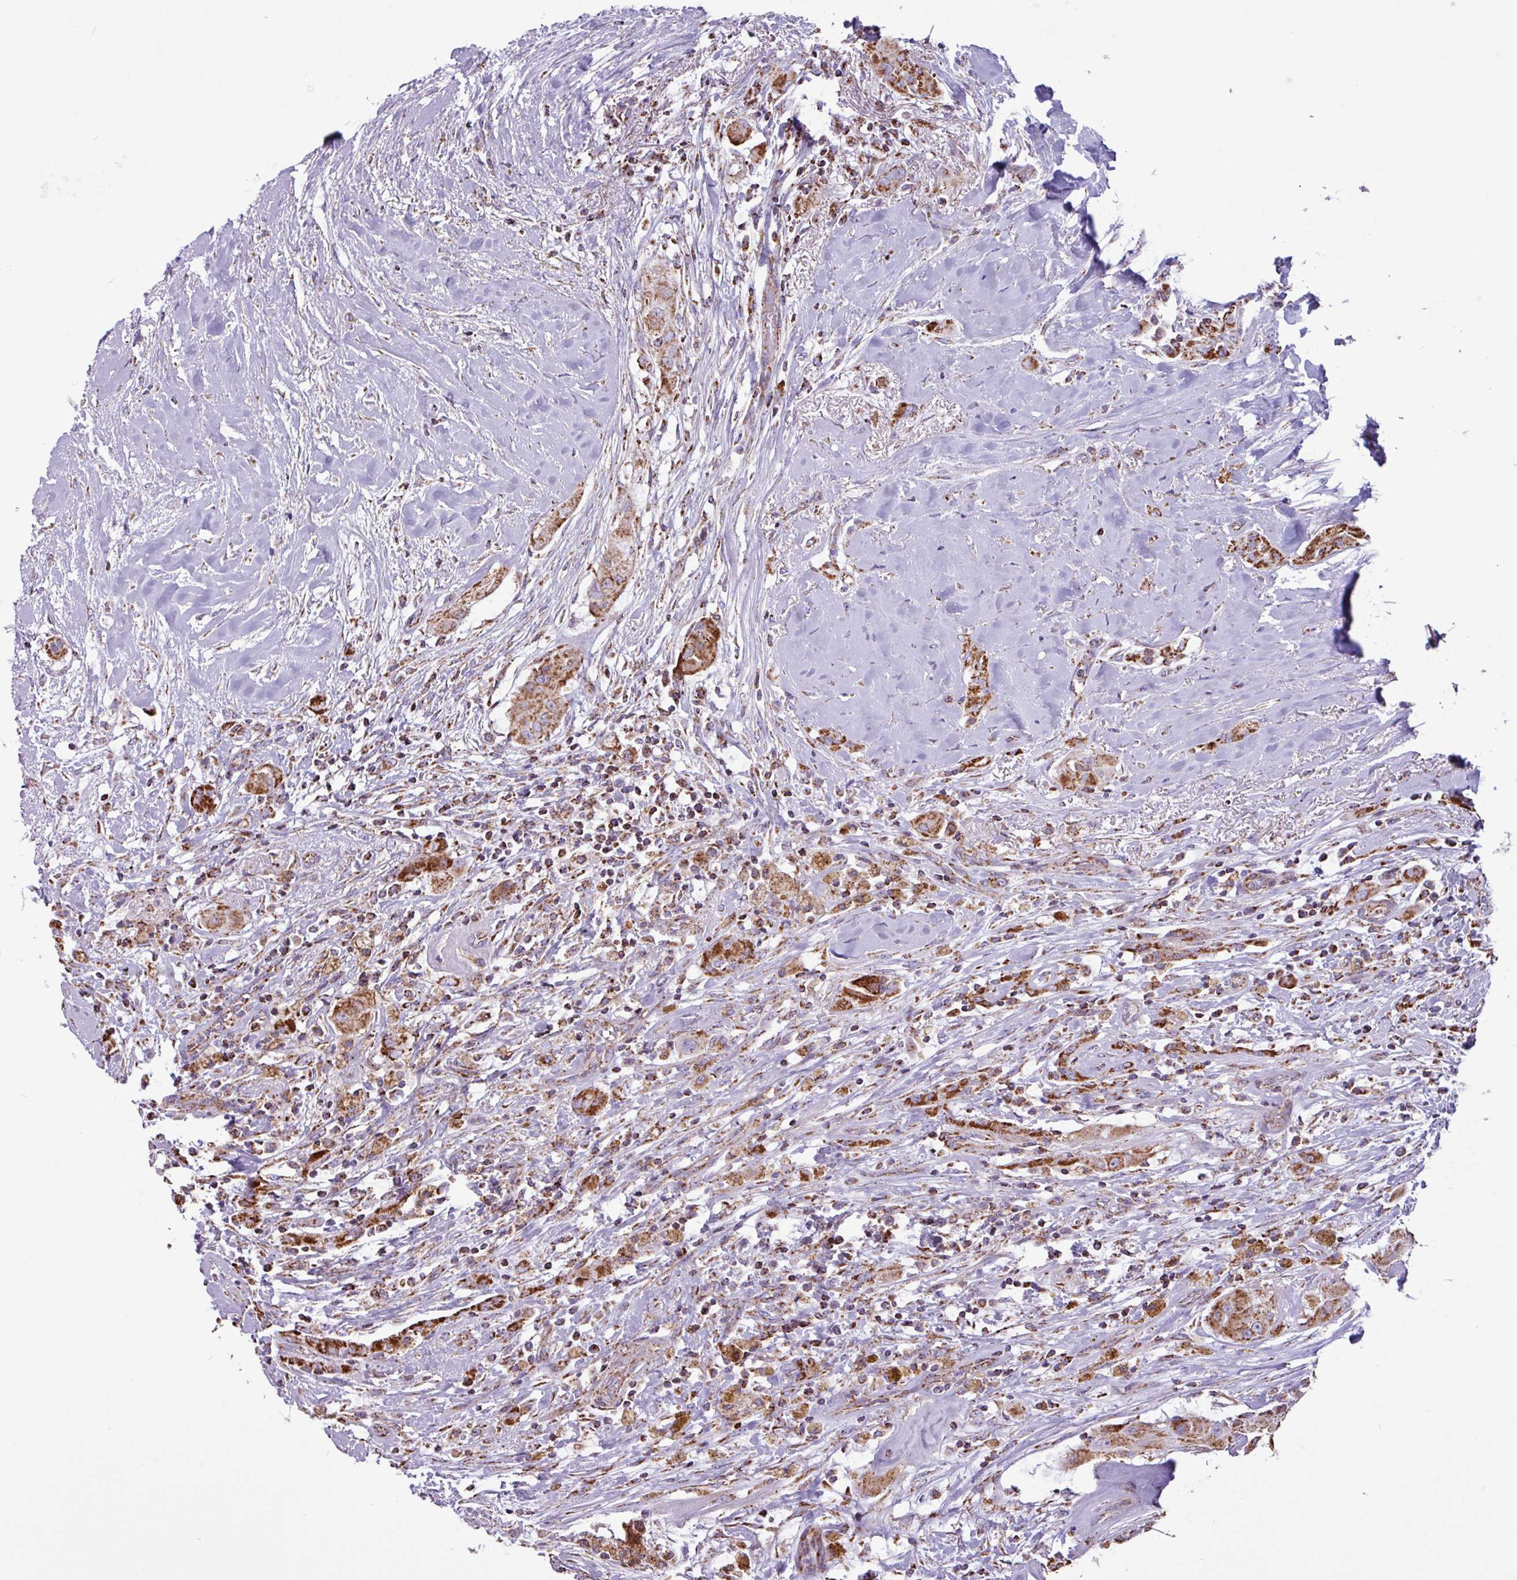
{"staining": {"intensity": "moderate", "quantity": ">75%", "location": "cytoplasmic/membranous"}, "tissue": "thyroid cancer", "cell_type": "Tumor cells", "image_type": "cancer", "snomed": [{"axis": "morphology", "description": "Papillary adenocarcinoma, NOS"}, {"axis": "topography", "description": "Thyroid gland"}], "caption": "A high-resolution photomicrograph shows immunohistochemistry (IHC) staining of thyroid papillary adenocarcinoma, which reveals moderate cytoplasmic/membranous staining in about >75% of tumor cells. The protein is shown in brown color, while the nuclei are stained blue.", "gene": "RTL3", "patient": {"sex": "female", "age": 59}}